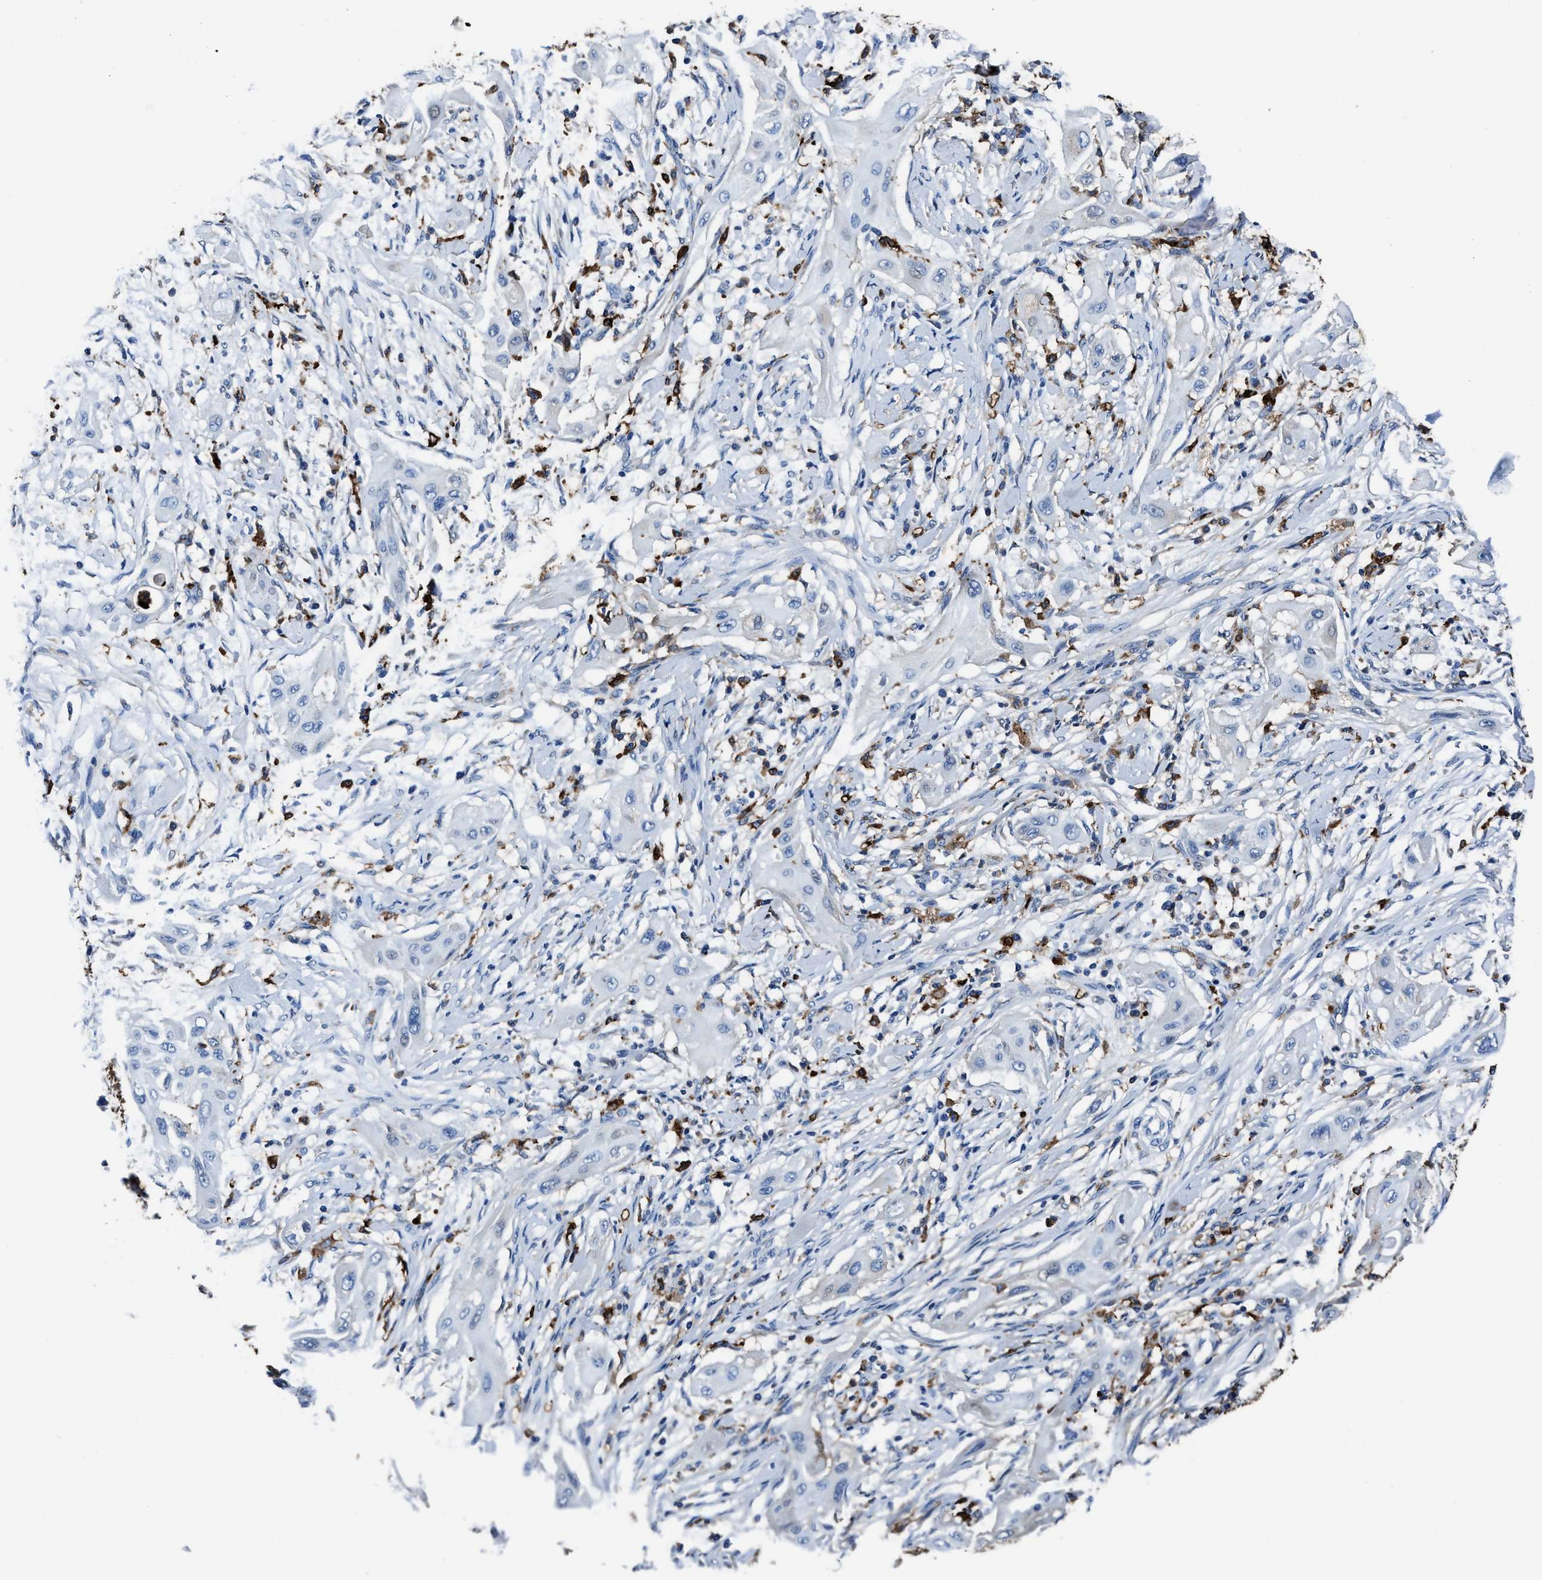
{"staining": {"intensity": "negative", "quantity": "none", "location": "none"}, "tissue": "lung cancer", "cell_type": "Tumor cells", "image_type": "cancer", "snomed": [{"axis": "morphology", "description": "Squamous cell carcinoma, NOS"}, {"axis": "topography", "description": "Lung"}], "caption": "Lung squamous cell carcinoma was stained to show a protein in brown. There is no significant expression in tumor cells.", "gene": "FTL", "patient": {"sex": "female", "age": 47}}